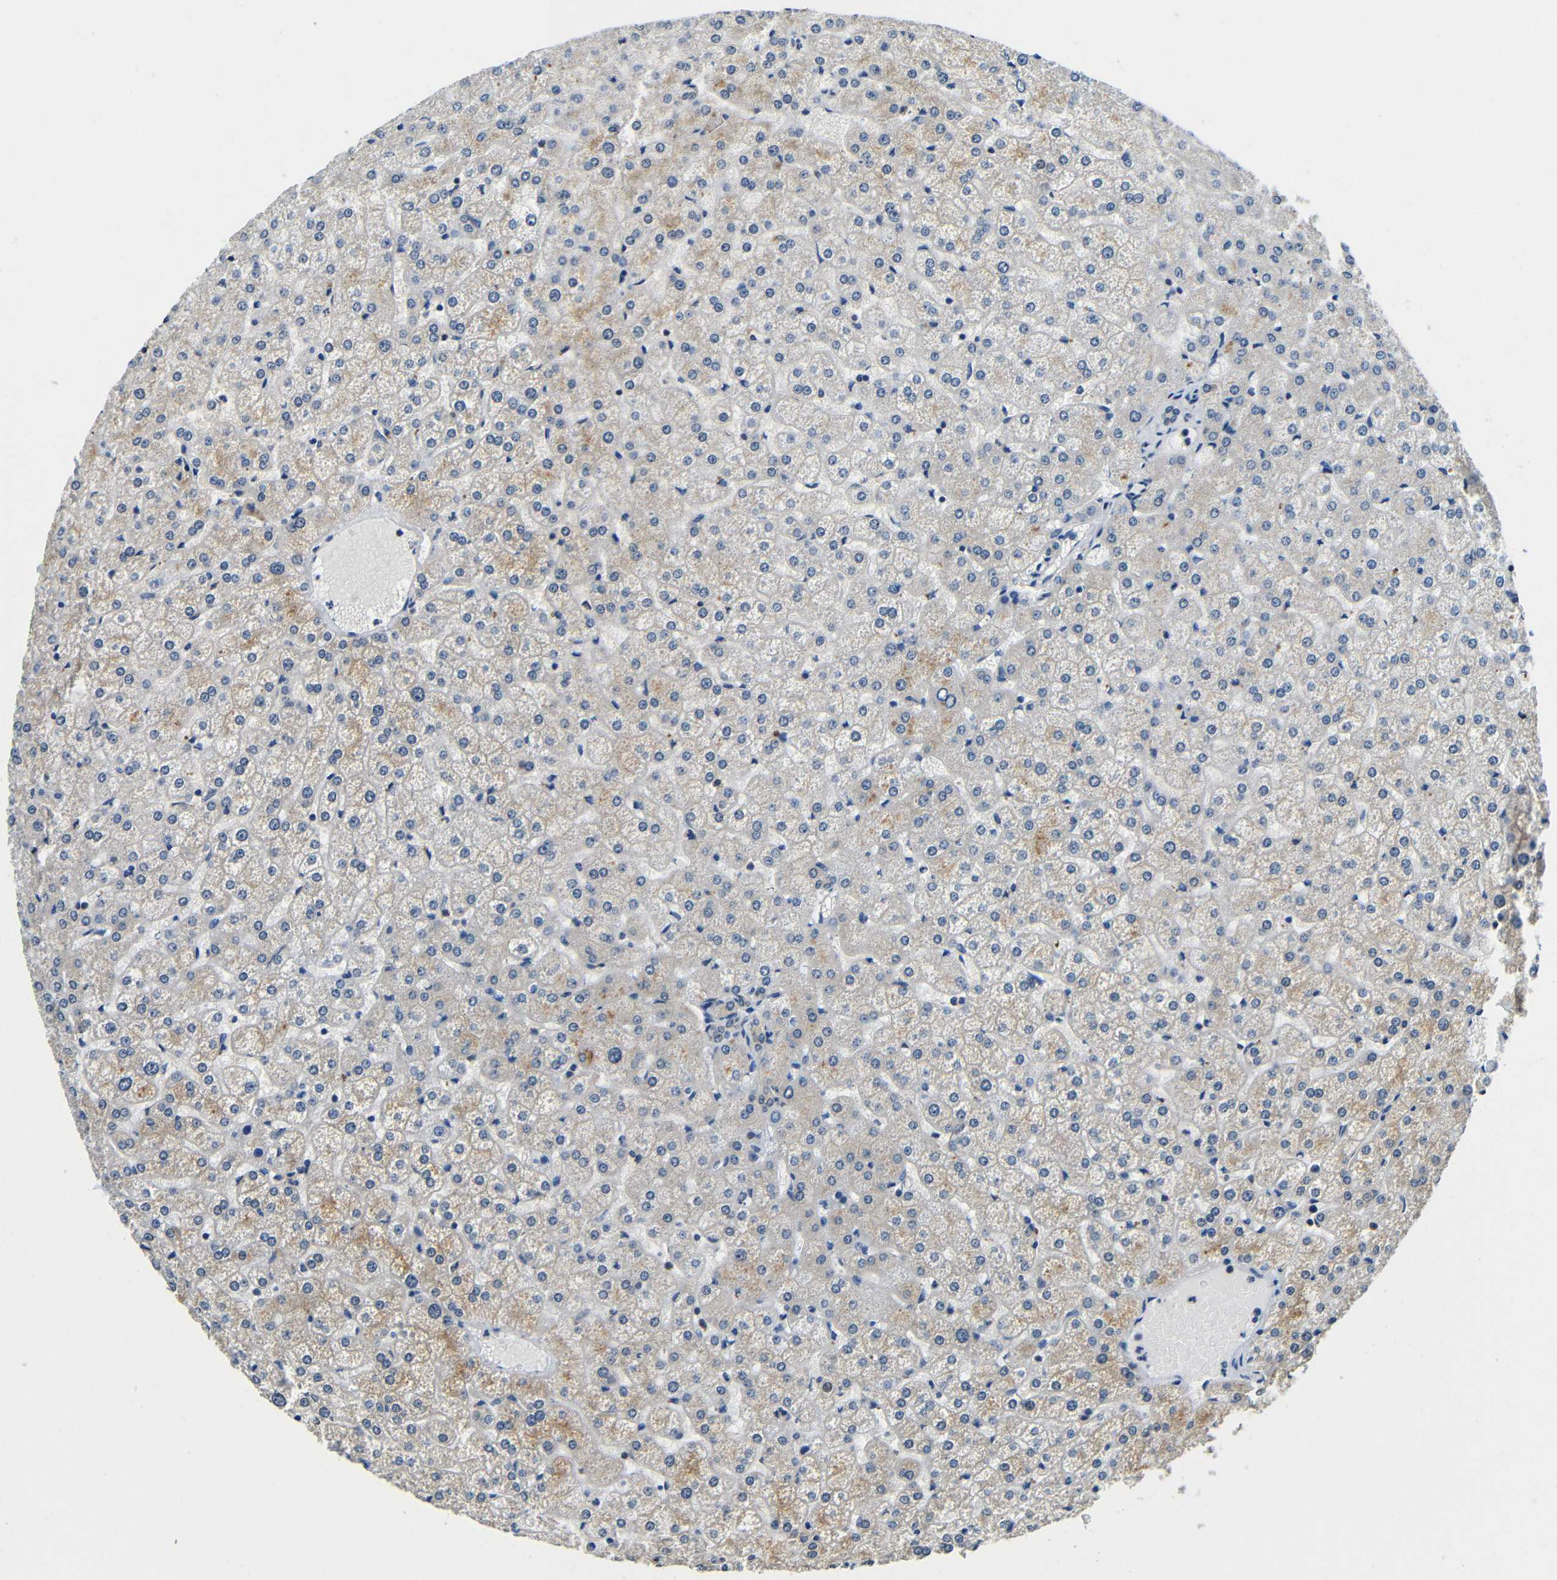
{"staining": {"intensity": "negative", "quantity": "none", "location": "none"}, "tissue": "liver", "cell_type": "Cholangiocytes", "image_type": "normal", "snomed": [{"axis": "morphology", "description": "Normal tissue, NOS"}, {"axis": "topography", "description": "Liver"}], "caption": "Immunohistochemistry image of normal liver stained for a protein (brown), which shows no positivity in cholangiocytes. (Immunohistochemistry (ihc), brightfield microscopy, high magnification).", "gene": "ADAP1", "patient": {"sex": "female", "age": 32}}